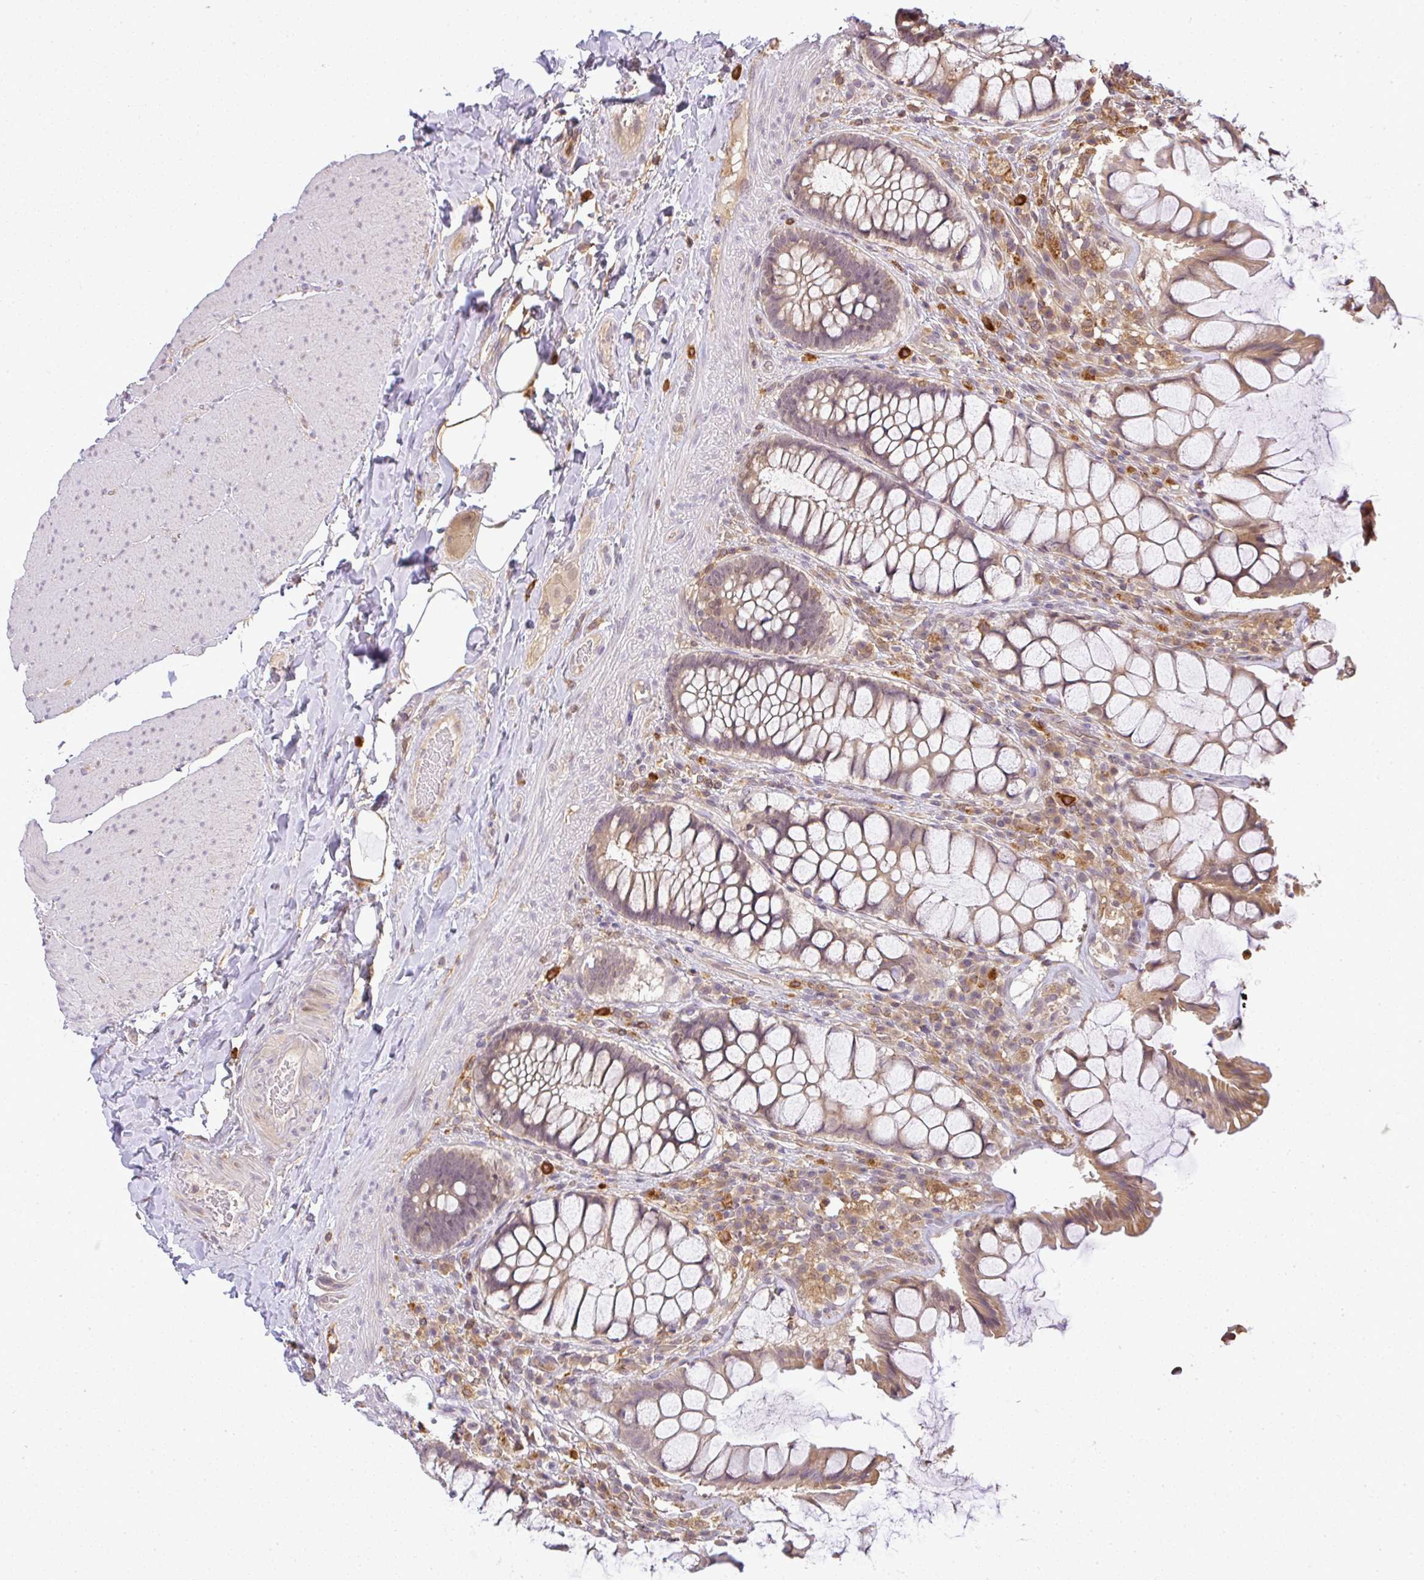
{"staining": {"intensity": "moderate", "quantity": ">75%", "location": "cytoplasmic/membranous"}, "tissue": "rectum", "cell_type": "Glandular cells", "image_type": "normal", "snomed": [{"axis": "morphology", "description": "Normal tissue, NOS"}, {"axis": "topography", "description": "Rectum"}], "caption": "Immunohistochemistry (IHC) histopathology image of normal rectum: human rectum stained using immunohistochemistry displays medium levels of moderate protein expression localized specifically in the cytoplasmic/membranous of glandular cells, appearing as a cytoplasmic/membranous brown color.", "gene": "FAM153A", "patient": {"sex": "female", "age": 58}}